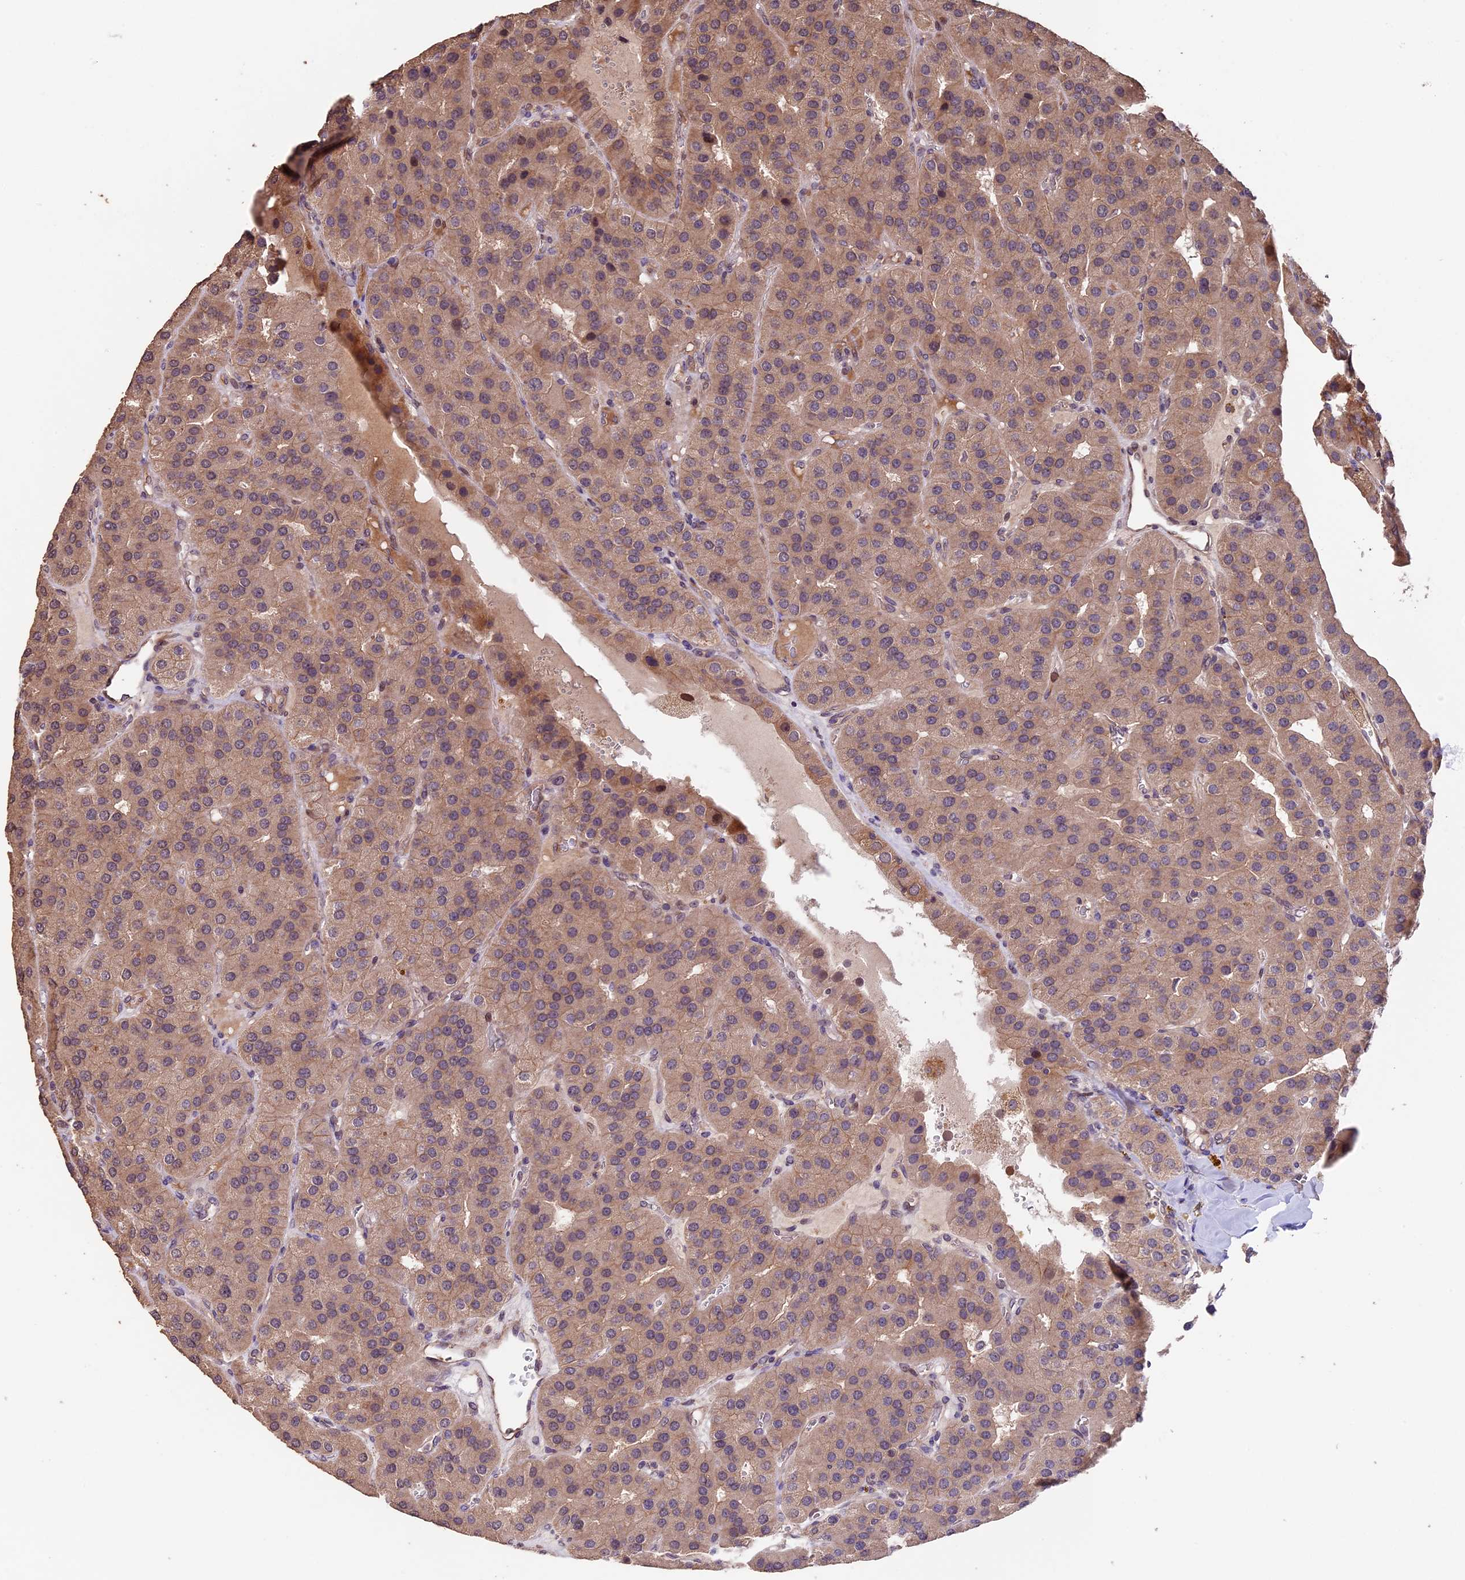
{"staining": {"intensity": "moderate", "quantity": ">75%", "location": "cytoplasmic/membranous"}, "tissue": "parathyroid gland", "cell_type": "Glandular cells", "image_type": "normal", "snomed": [{"axis": "morphology", "description": "Normal tissue, NOS"}, {"axis": "morphology", "description": "Adenoma, NOS"}, {"axis": "topography", "description": "Parathyroid gland"}], "caption": "An IHC histopathology image of benign tissue is shown. Protein staining in brown highlights moderate cytoplasmic/membranous positivity in parathyroid gland within glandular cells.", "gene": "GNB5", "patient": {"sex": "female", "age": 86}}